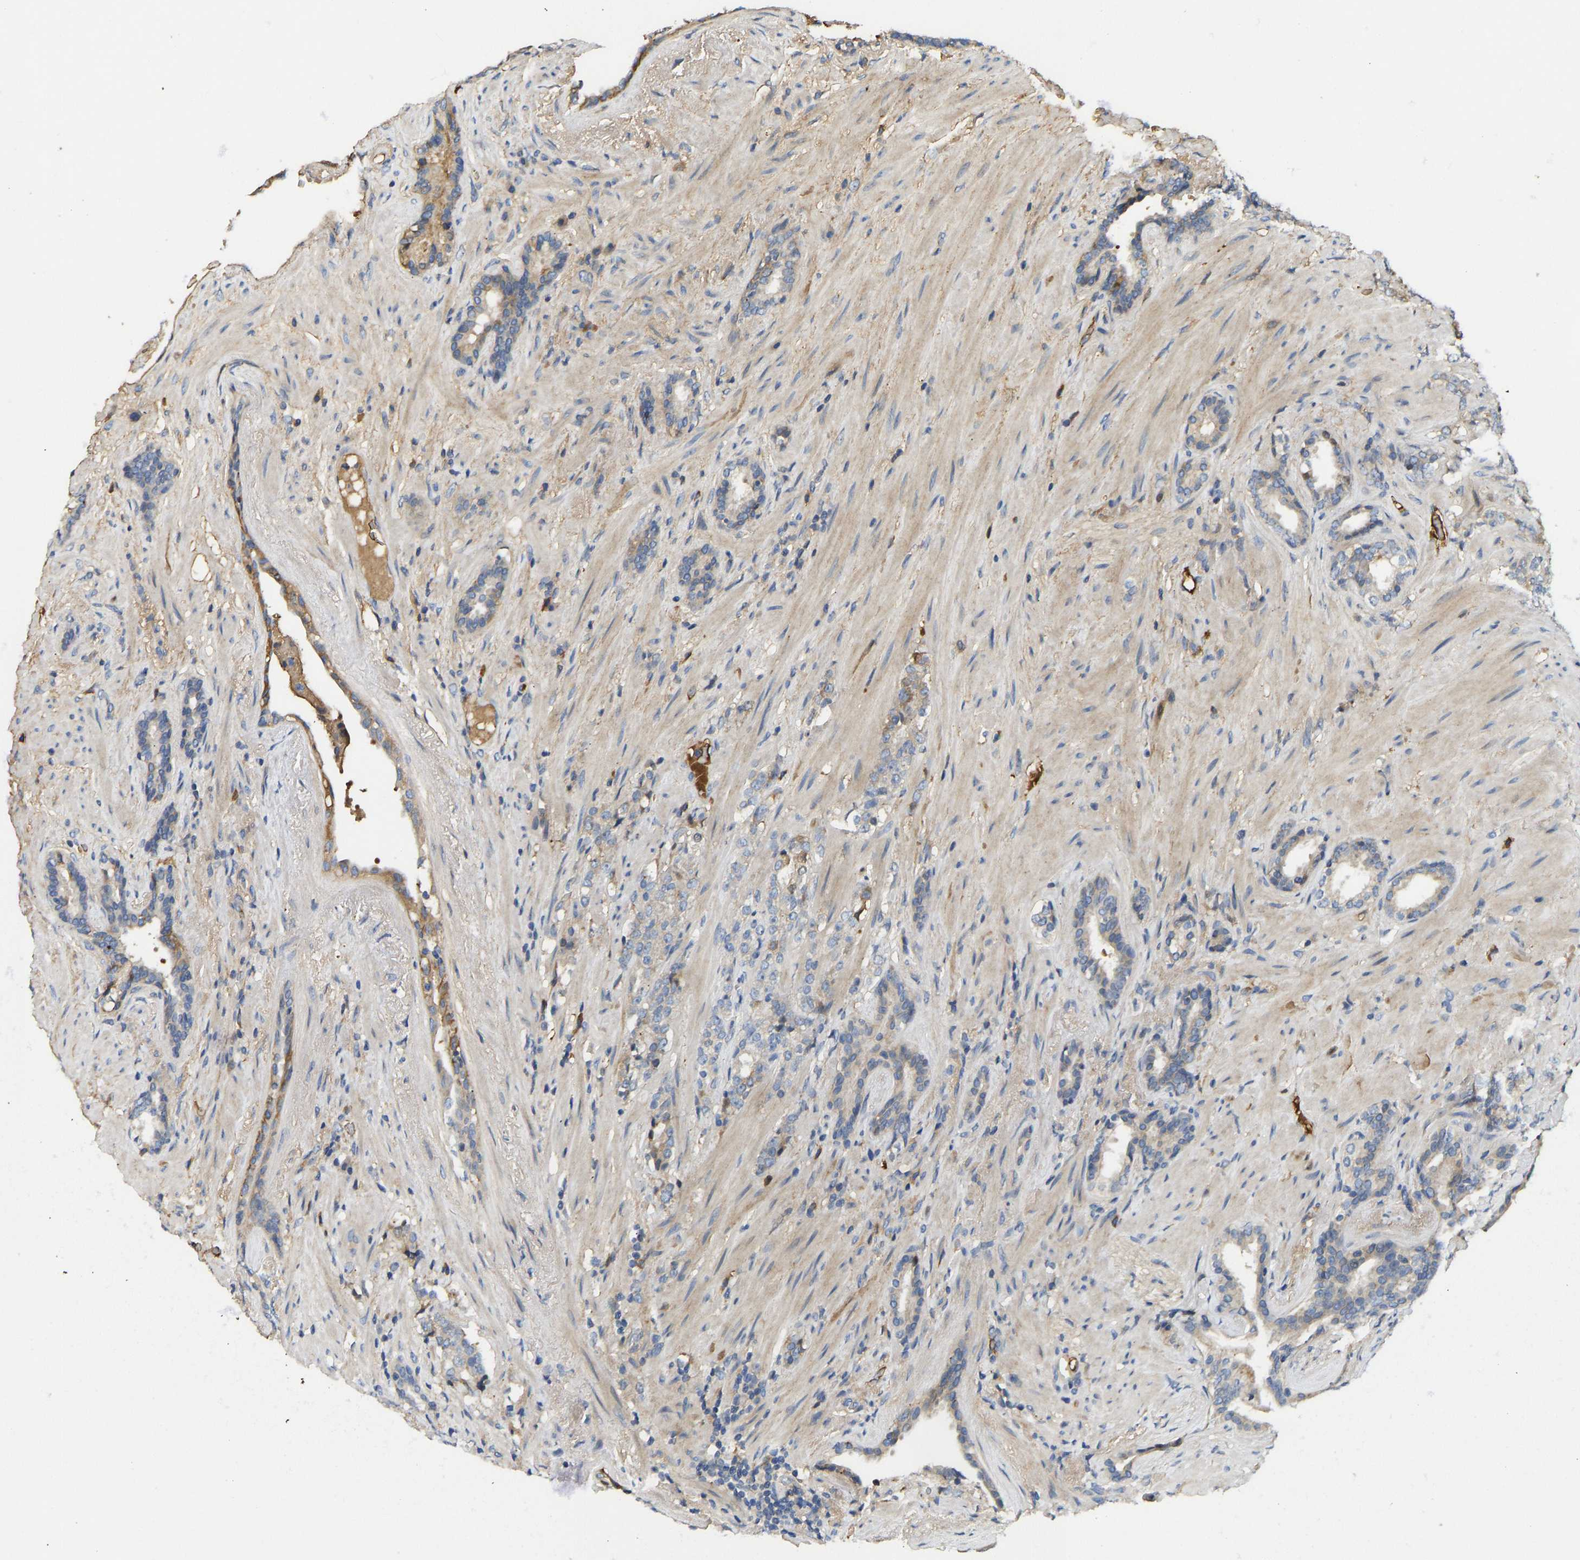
{"staining": {"intensity": "moderate", "quantity": "<25%", "location": "cytoplasmic/membranous"}, "tissue": "prostate cancer", "cell_type": "Tumor cells", "image_type": "cancer", "snomed": [{"axis": "morphology", "description": "Adenocarcinoma, High grade"}, {"axis": "topography", "description": "Prostate"}], "caption": "Immunohistochemical staining of human adenocarcinoma (high-grade) (prostate) displays low levels of moderate cytoplasmic/membranous positivity in approximately <25% of tumor cells.", "gene": "VCPKMT", "patient": {"sex": "male", "age": 71}}